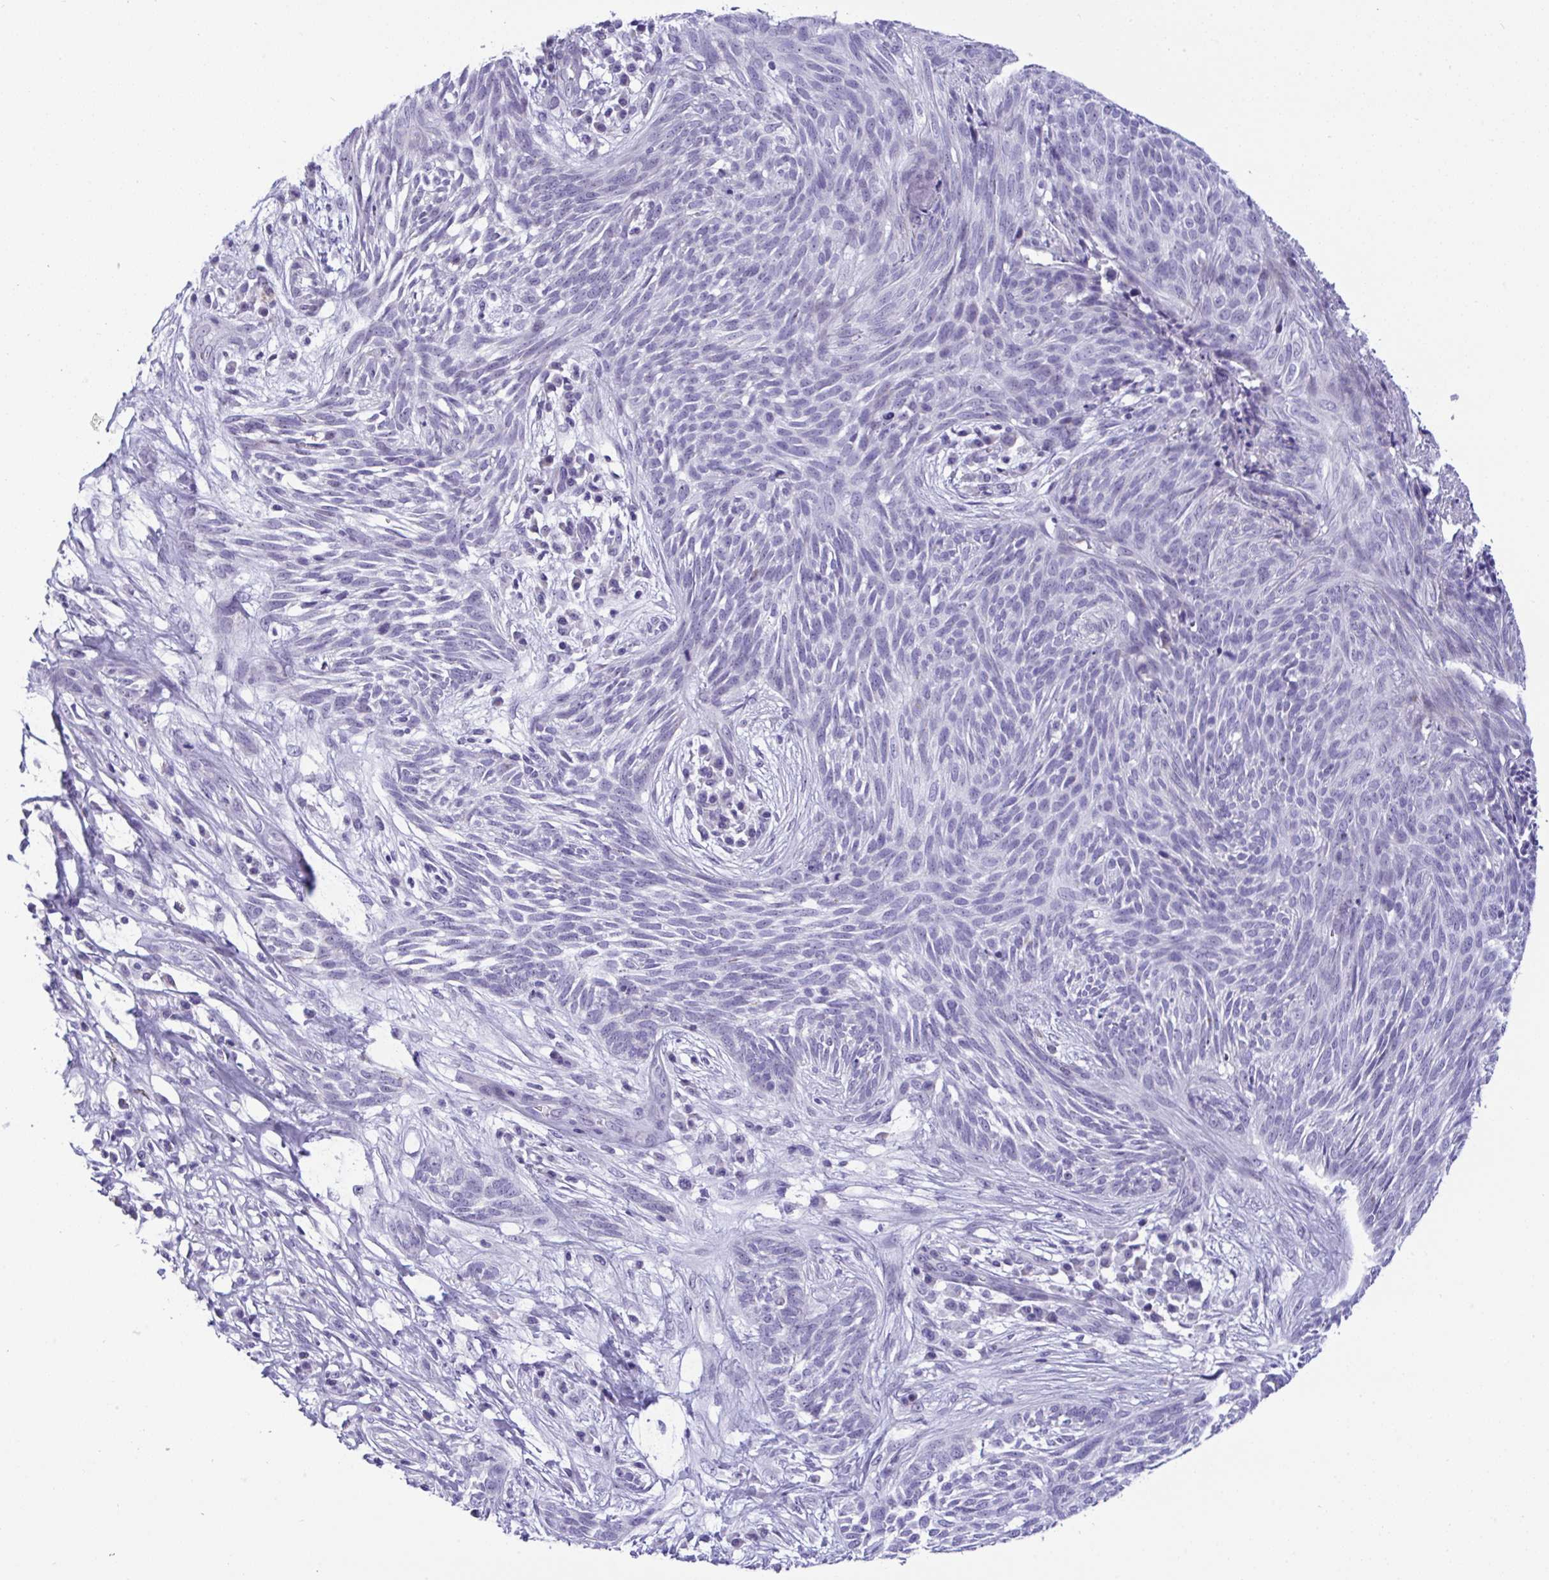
{"staining": {"intensity": "negative", "quantity": "none", "location": "none"}, "tissue": "skin cancer", "cell_type": "Tumor cells", "image_type": "cancer", "snomed": [{"axis": "morphology", "description": "Basal cell carcinoma"}, {"axis": "topography", "description": "Skin"}, {"axis": "topography", "description": "Skin, foot"}], "caption": "Human basal cell carcinoma (skin) stained for a protein using IHC exhibits no staining in tumor cells.", "gene": "YBX2", "patient": {"sex": "female", "age": 86}}